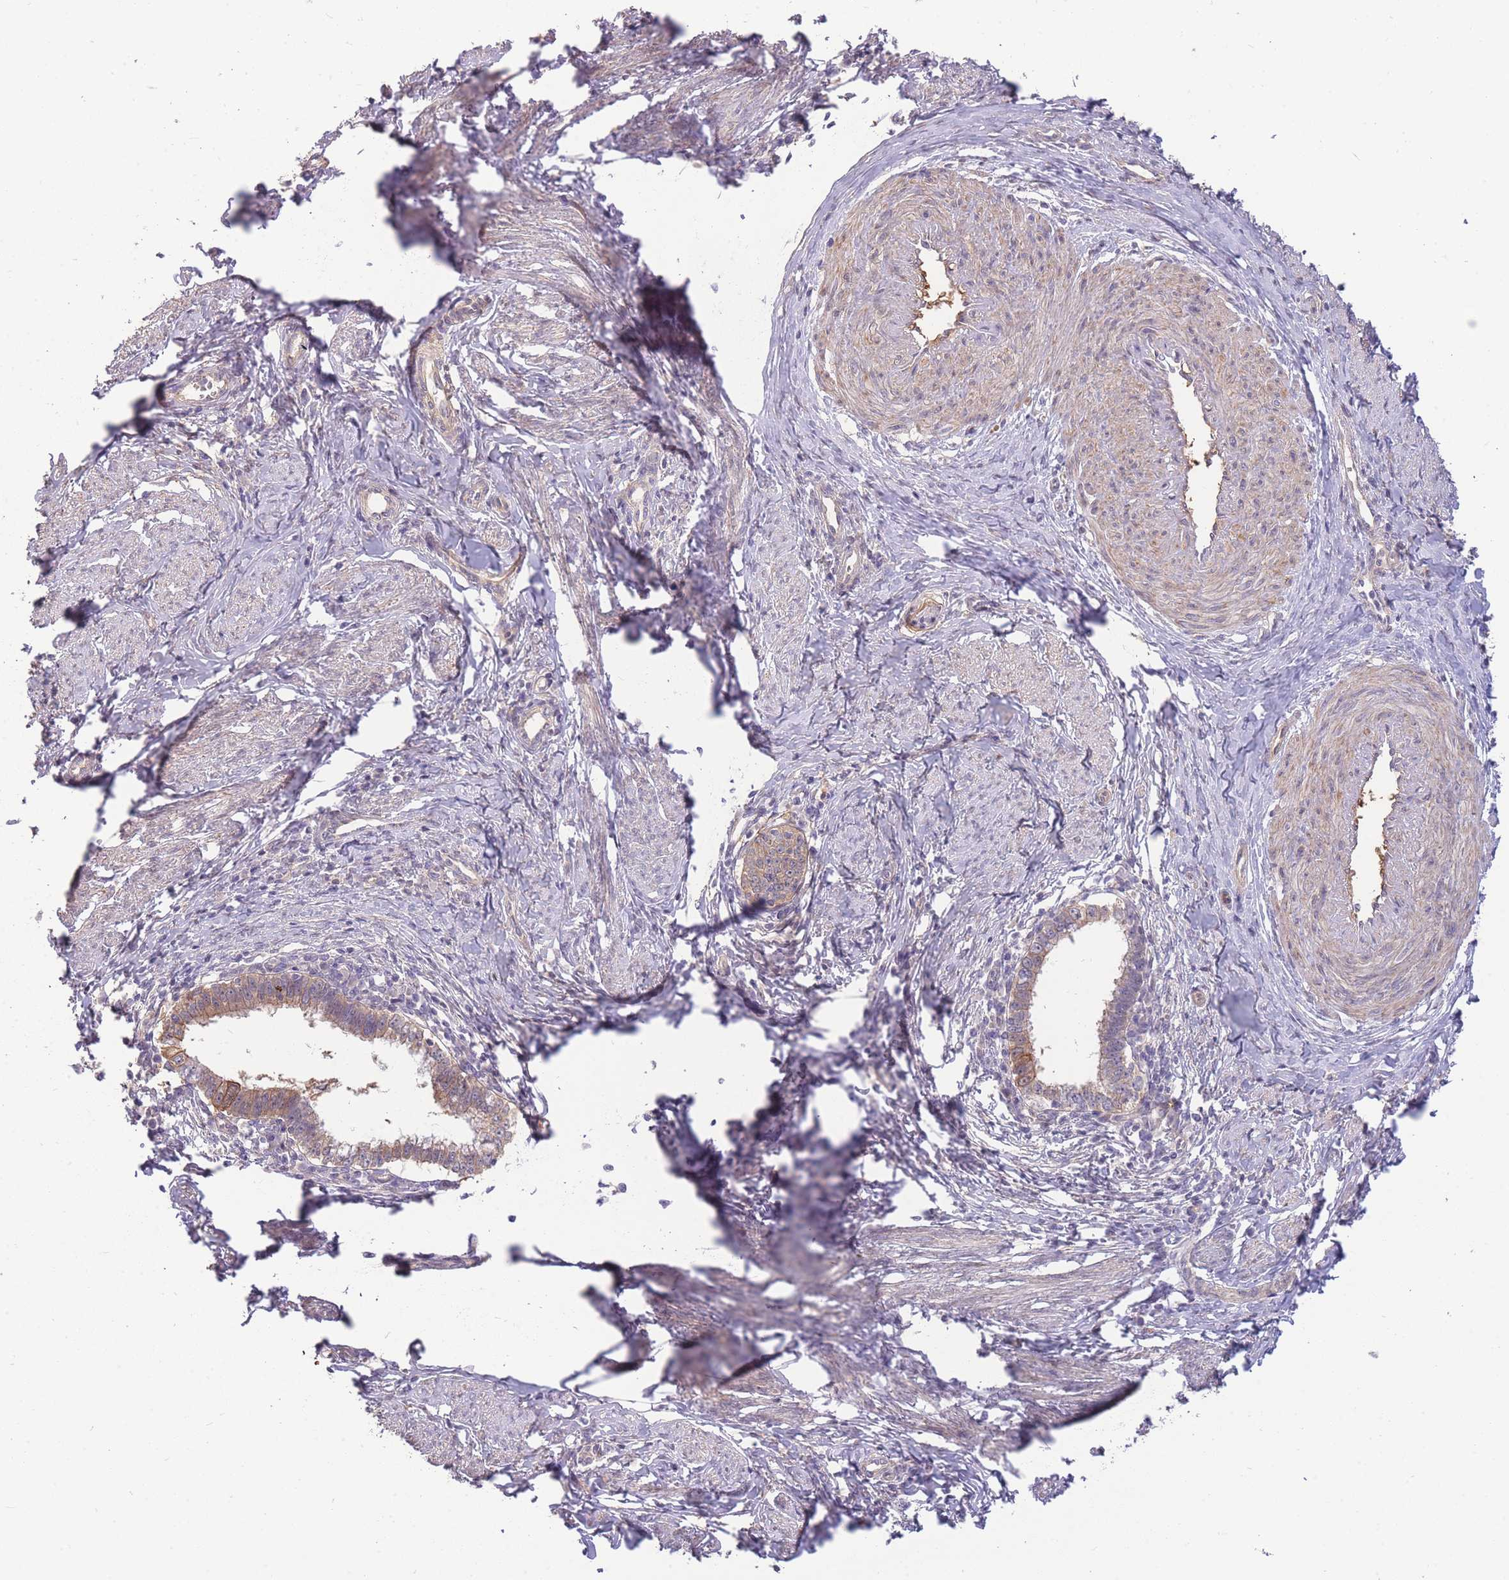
{"staining": {"intensity": "moderate", "quantity": ">75%", "location": "cytoplasmic/membranous"}, "tissue": "cervical cancer", "cell_type": "Tumor cells", "image_type": "cancer", "snomed": [{"axis": "morphology", "description": "Adenocarcinoma, NOS"}, {"axis": "topography", "description": "Cervix"}], "caption": "A medium amount of moderate cytoplasmic/membranous staining is identified in approximately >75% of tumor cells in cervical adenocarcinoma tissue. (DAB IHC with brightfield microscopy, high magnification).", "gene": "SMC6", "patient": {"sex": "female", "age": 36}}